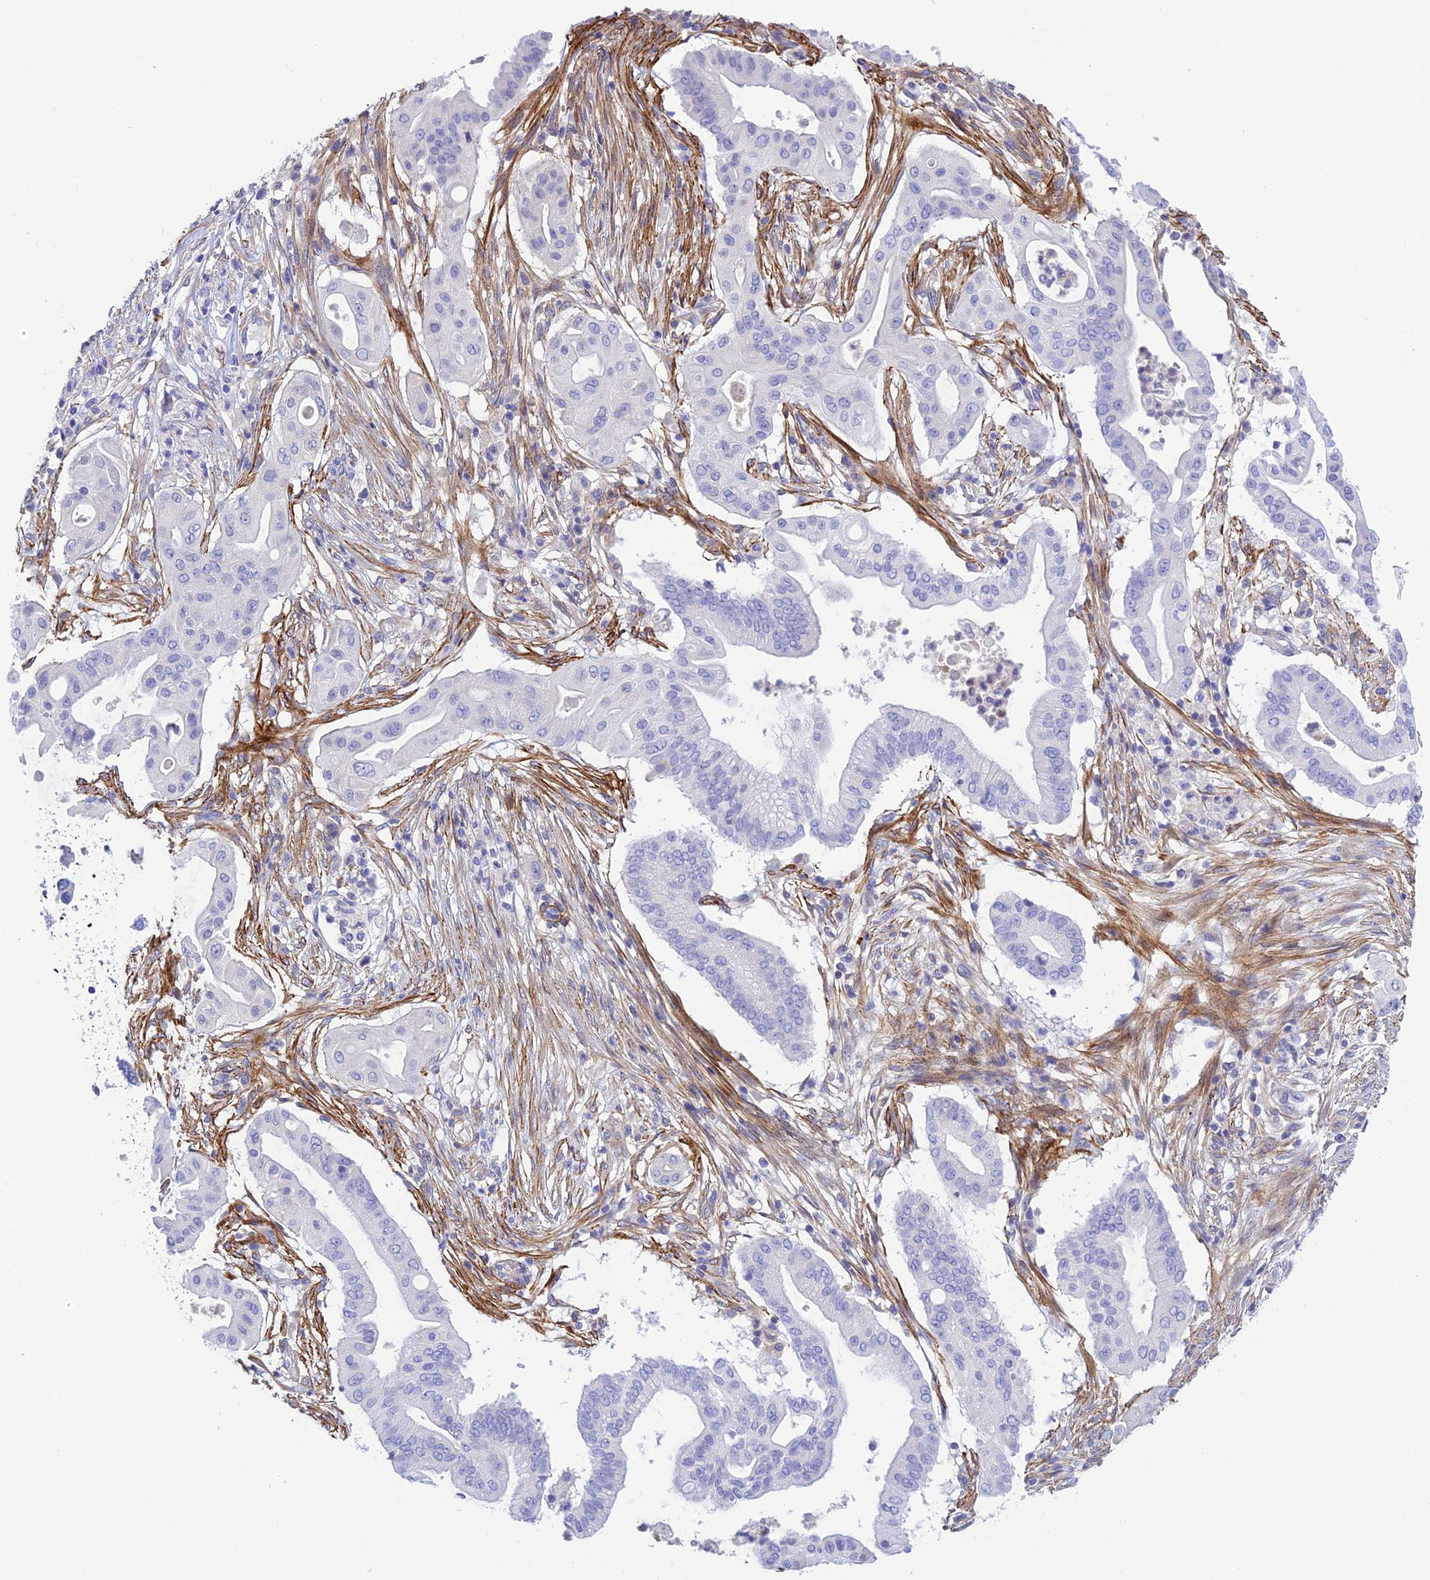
{"staining": {"intensity": "negative", "quantity": "none", "location": "none"}, "tissue": "pancreatic cancer", "cell_type": "Tumor cells", "image_type": "cancer", "snomed": [{"axis": "morphology", "description": "Adenocarcinoma, NOS"}, {"axis": "topography", "description": "Pancreas"}], "caption": "Tumor cells are negative for brown protein staining in pancreatic cancer.", "gene": "ZDHHC16", "patient": {"sex": "male", "age": 68}}